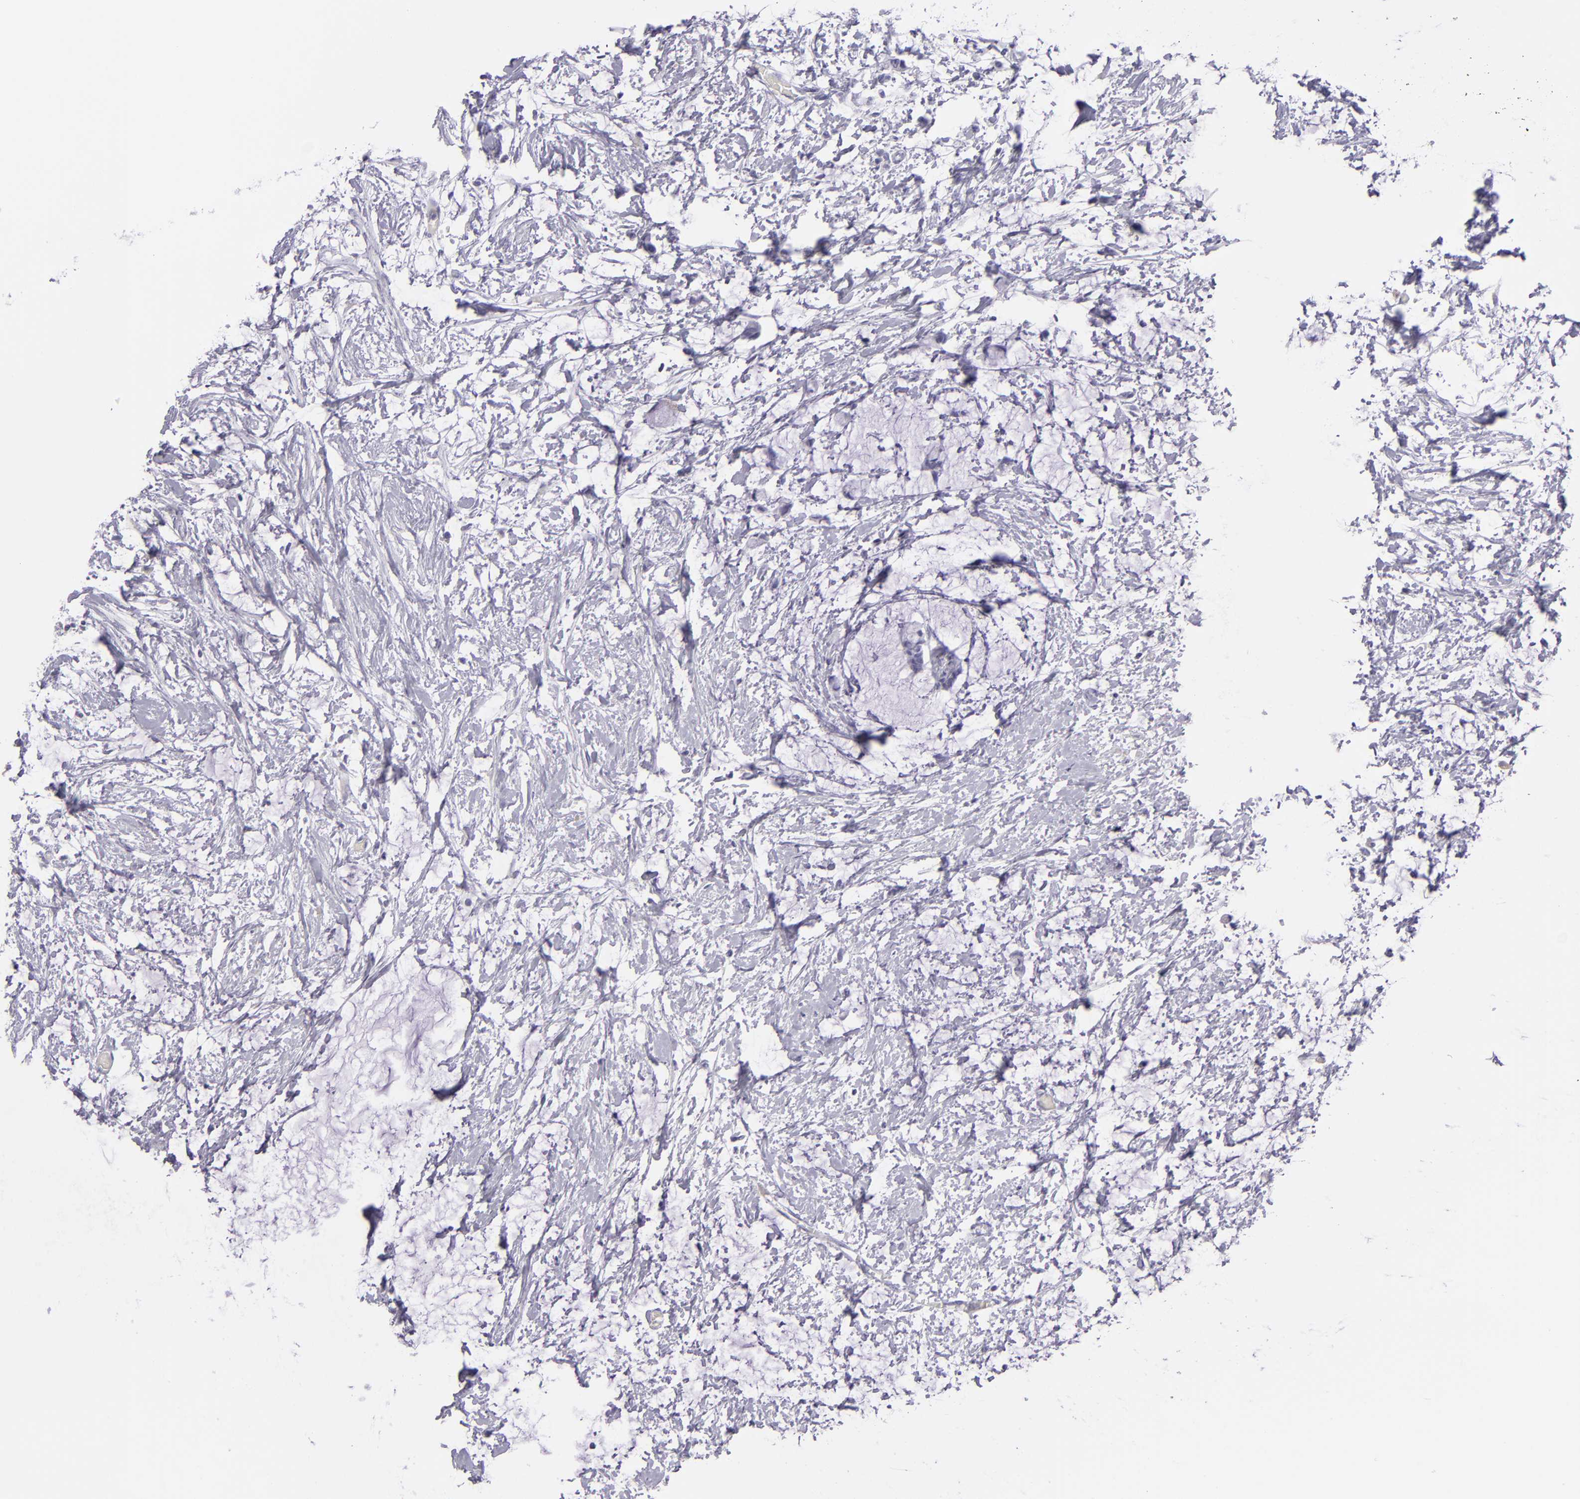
{"staining": {"intensity": "negative", "quantity": "none", "location": "none"}, "tissue": "colorectal cancer", "cell_type": "Tumor cells", "image_type": "cancer", "snomed": [{"axis": "morphology", "description": "Normal tissue, NOS"}, {"axis": "morphology", "description": "Adenocarcinoma, NOS"}, {"axis": "topography", "description": "Colon"}, {"axis": "topography", "description": "Peripheral nerve tissue"}], "caption": "DAB (3,3'-diaminobenzidine) immunohistochemical staining of human colorectal cancer (adenocarcinoma) demonstrates no significant staining in tumor cells.", "gene": "MUC5AC", "patient": {"sex": "male", "age": 14}}